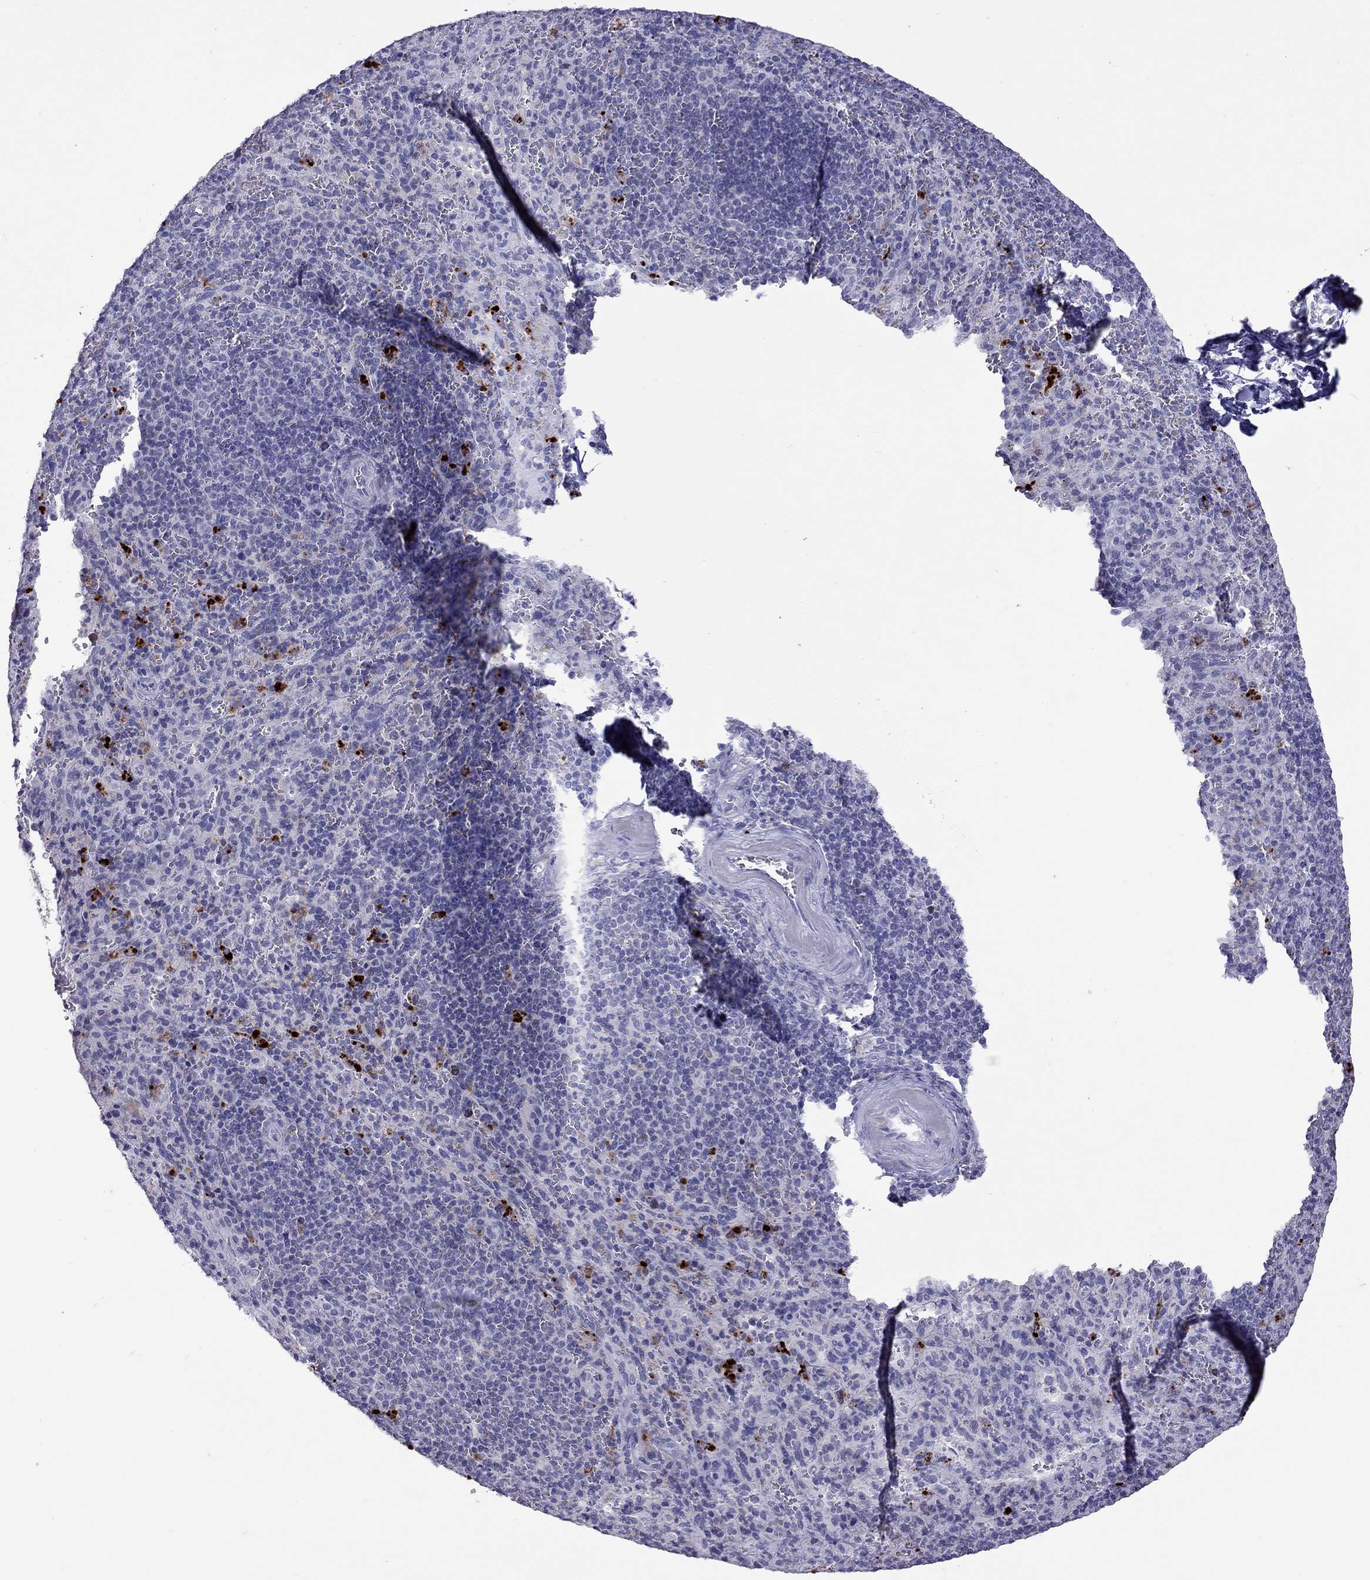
{"staining": {"intensity": "strong", "quantity": "<25%", "location": "cytoplasmic/membranous"}, "tissue": "spleen", "cell_type": "Cells in red pulp", "image_type": "normal", "snomed": [{"axis": "morphology", "description": "Normal tissue, NOS"}, {"axis": "topography", "description": "Spleen"}], "caption": "Immunohistochemistry (IHC) staining of normal spleen, which exhibits medium levels of strong cytoplasmic/membranous staining in about <25% of cells in red pulp indicating strong cytoplasmic/membranous protein staining. The staining was performed using DAB (3,3'-diaminobenzidine) (brown) for protein detection and nuclei were counterstained in hematoxylin (blue).", "gene": "SLAMF1", "patient": {"sex": "male", "age": 57}}